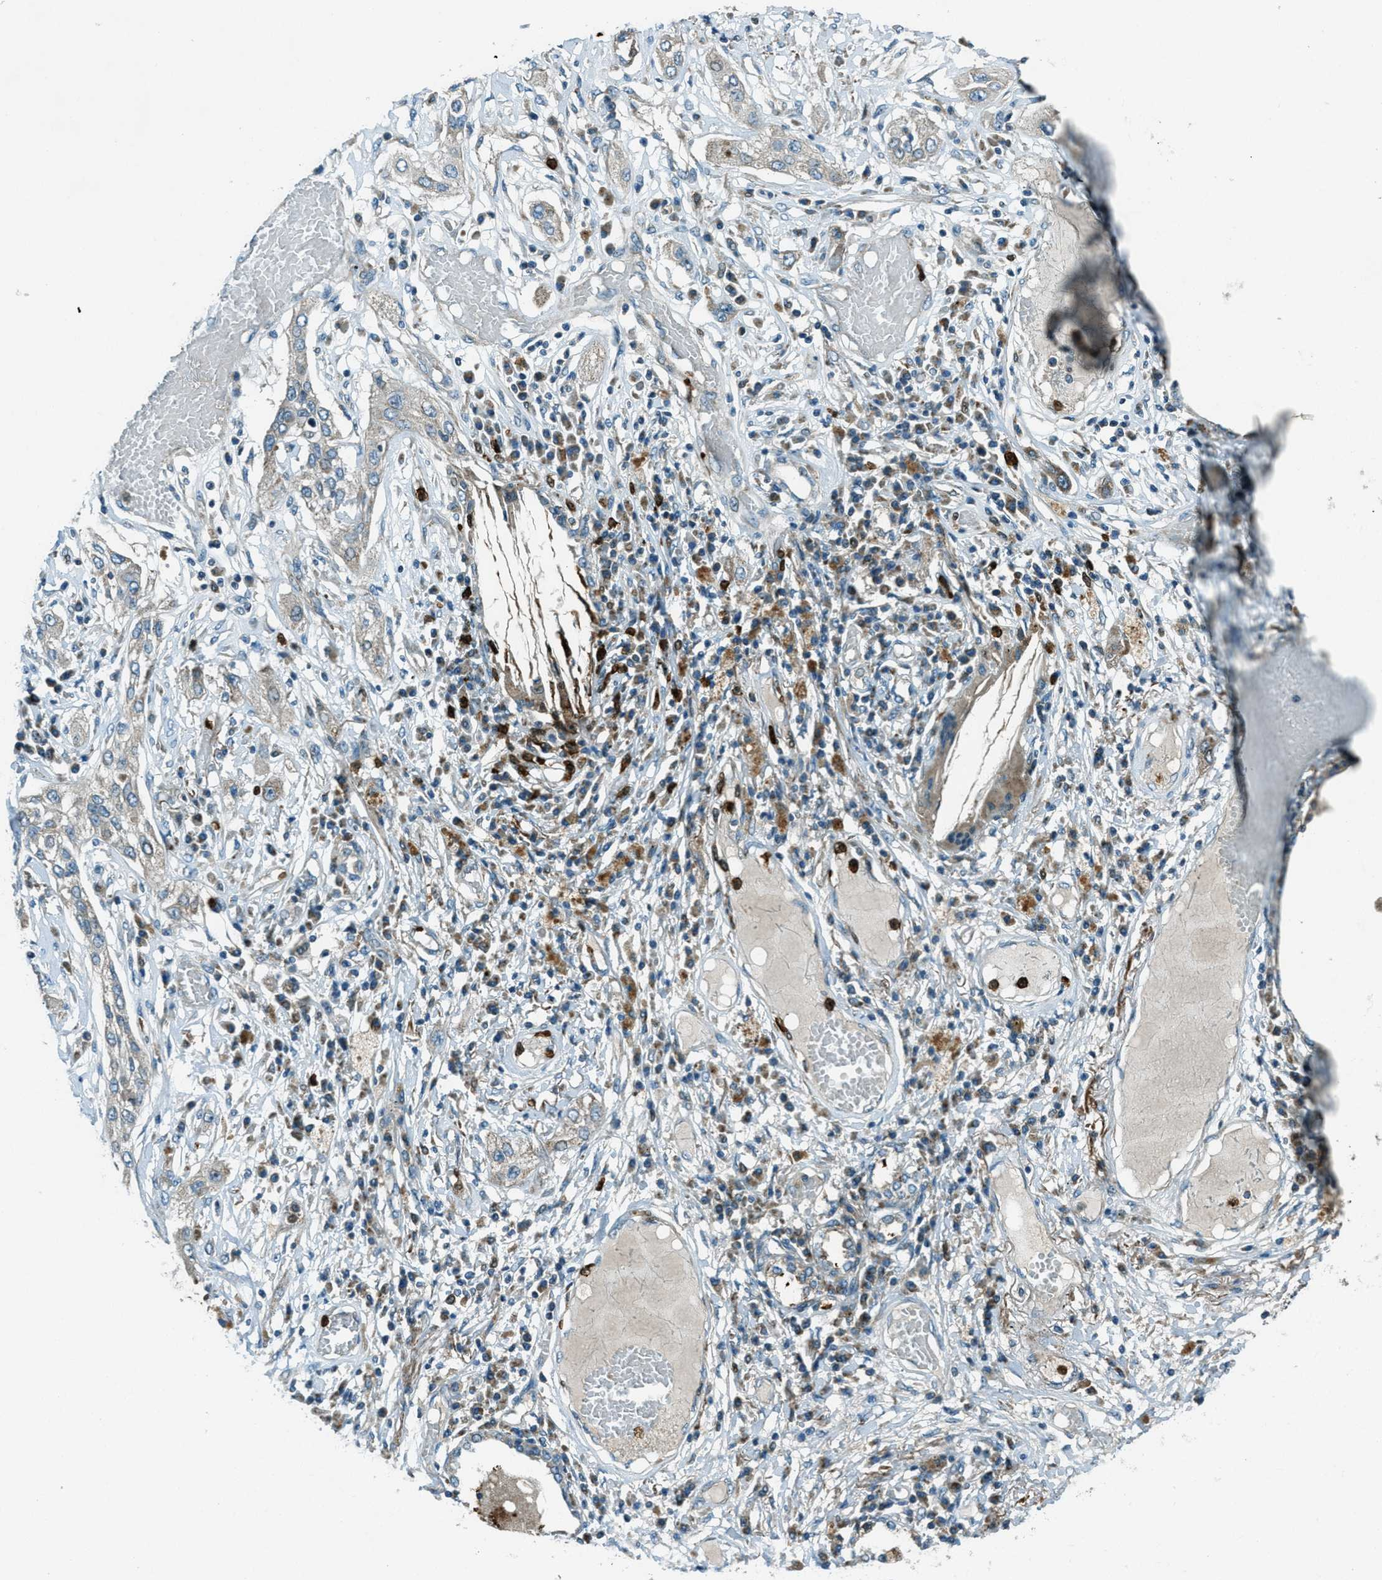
{"staining": {"intensity": "moderate", "quantity": "<25%", "location": "cytoplasmic/membranous"}, "tissue": "lung cancer", "cell_type": "Tumor cells", "image_type": "cancer", "snomed": [{"axis": "morphology", "description": "Squamous cell carcinoma, NOS"}, {"axis": "topography", "description": "Lung"}], "caption": "This image exhibits IHC staining of human squamous cell carcinoma (lung), with low moderate cytoplasmic/membranous staining in about <25% of tumor cells.", "gene": "FAR1", "patient": {"sex": "male", "age": 71}}